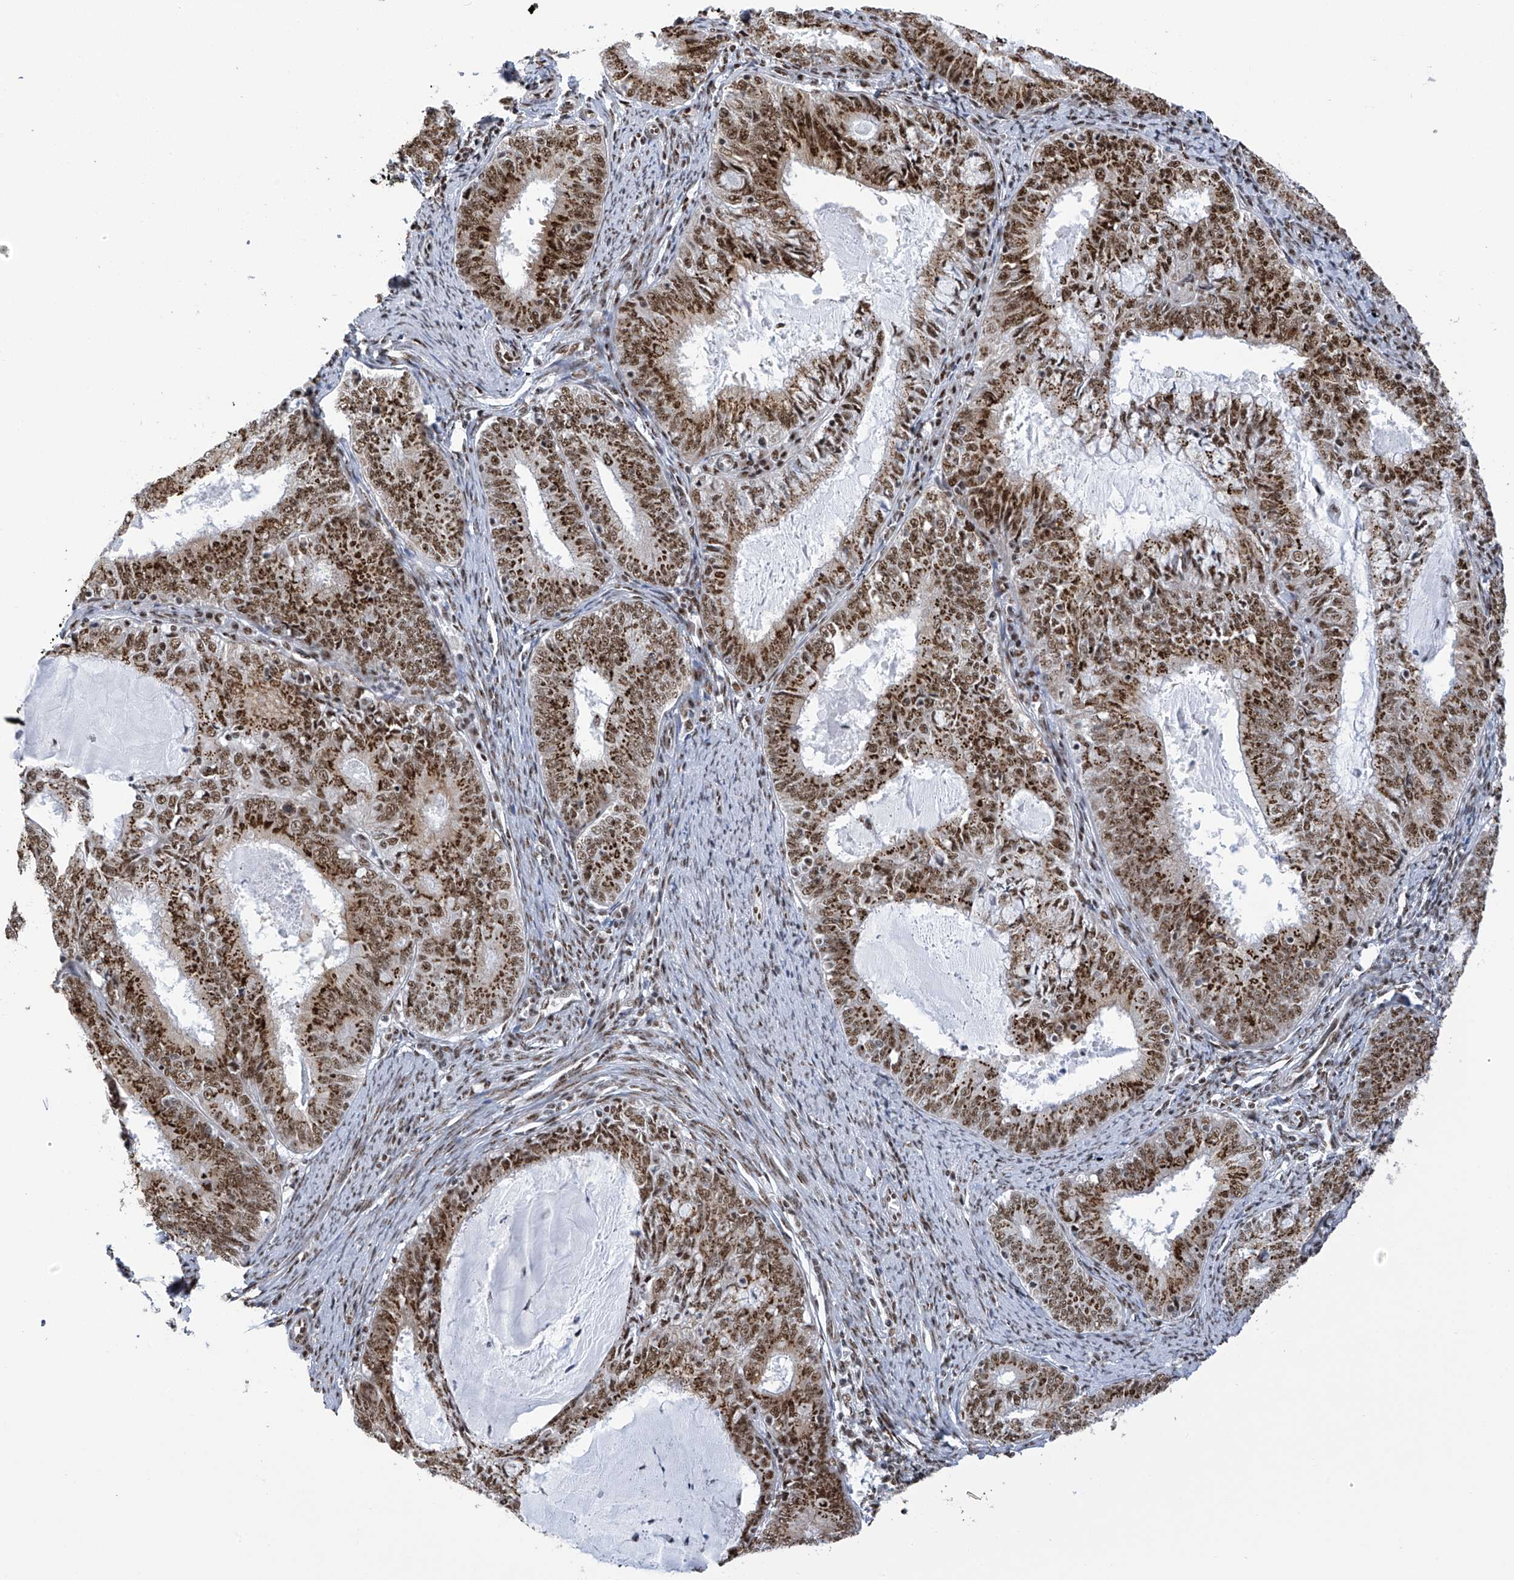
{"staining": {"intensity": "moderate", "quantity": ">75%", "location": "cytoplasmic/membranous,nuclear"}, "tissue": "endometrial cancer", "cell_type": "Tumor cells", "image_type": "cancer", "snomed": [{"axis": "morphology", "description": "Adenocarcinoma, NOS"}, {"axis": "topography", "description": "Endometrium"}], "caption": "Adenocarcinoma (endometrial) tissue displays moderate cytoplasmic/membranous and nuclear staining in about >75% of tumor cells", "gene": "APLF", "patient": {"sex": "female", "age": 57}}